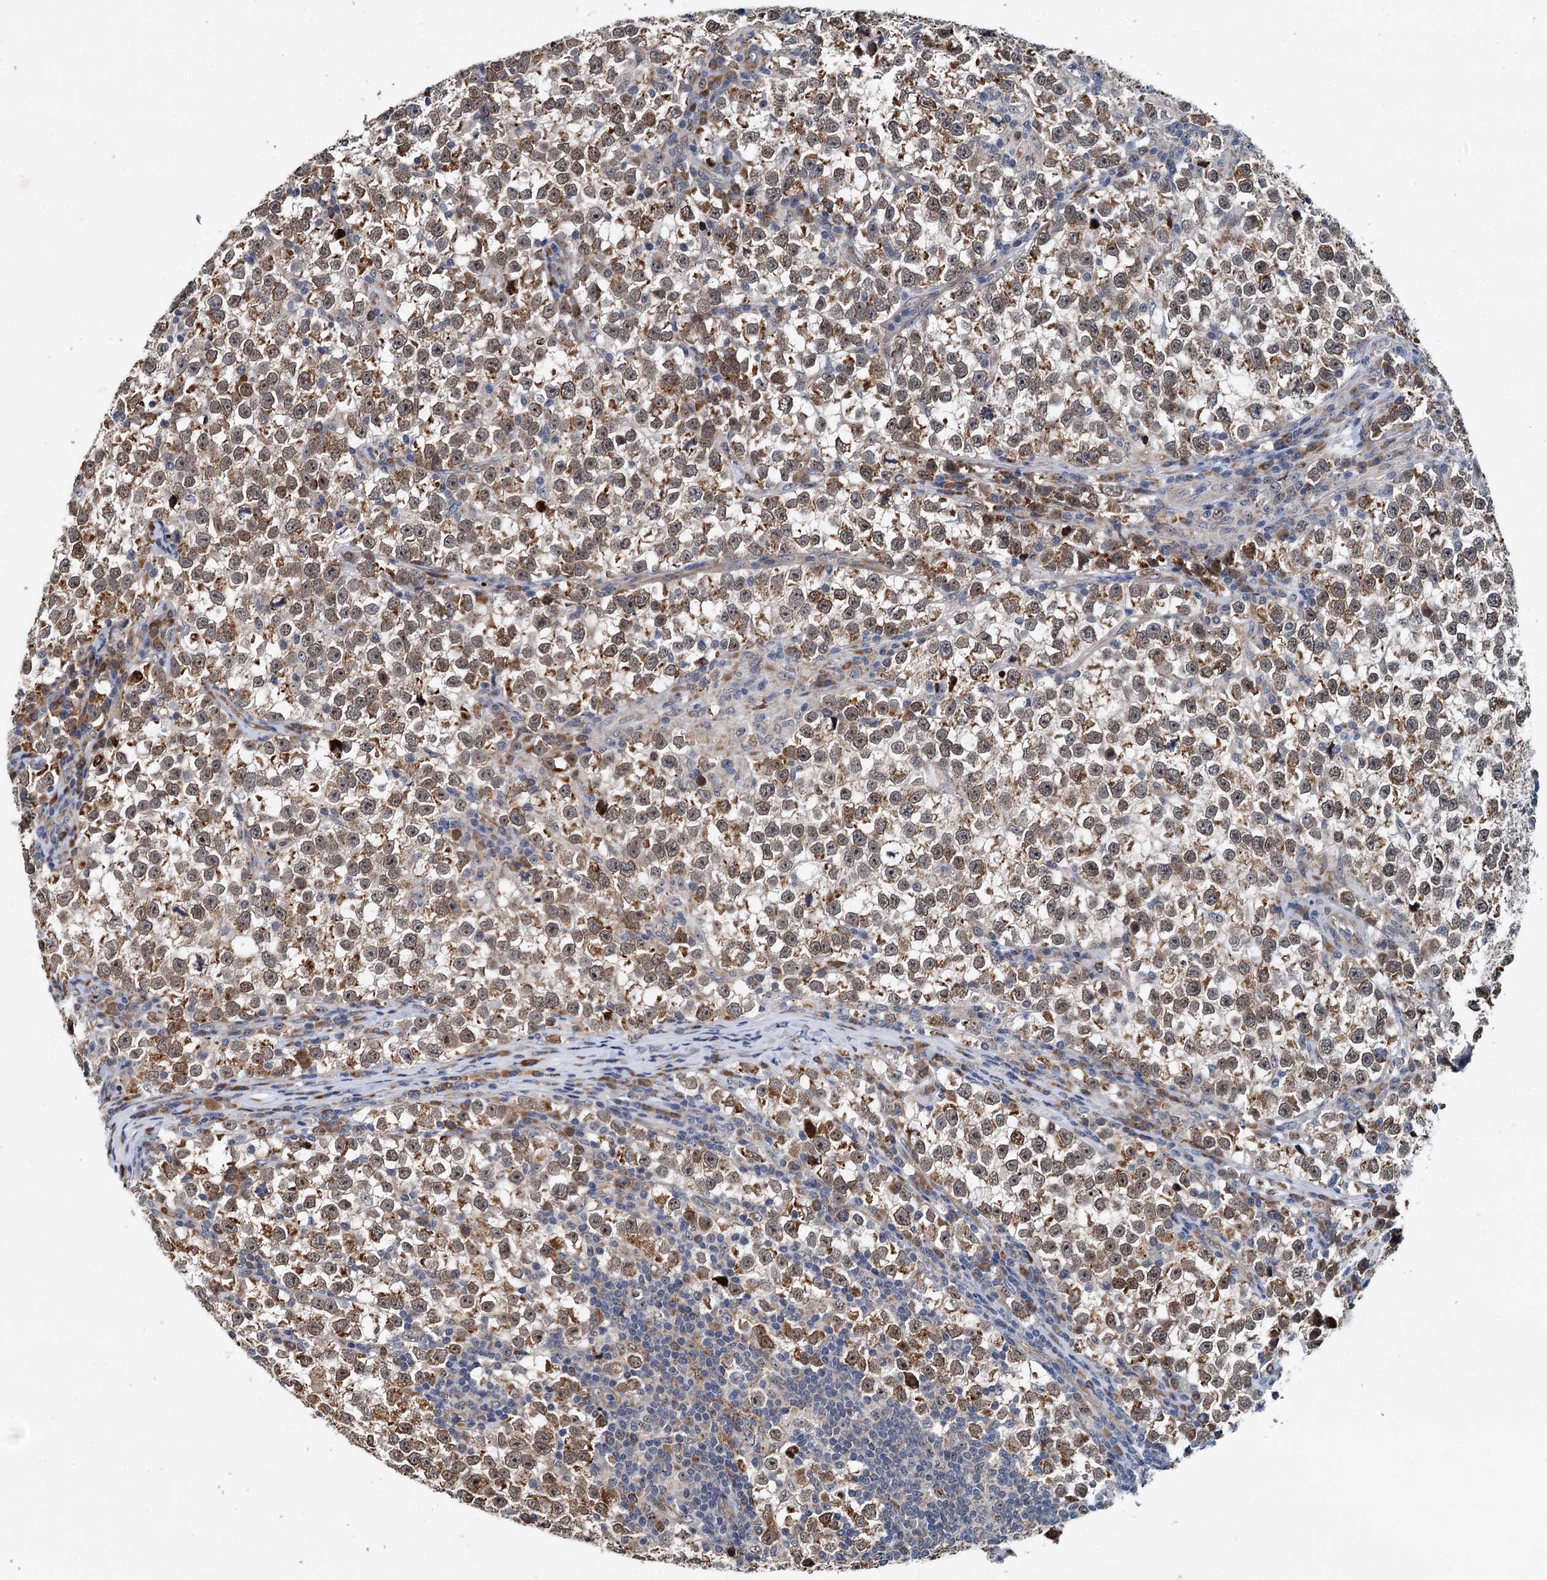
{"staining": {"intensity": "moderate", "quantity": ">75%", "location": "cytoplasmic/membranous,nuclear"}, "tissue": "testis cancer", "cell_type": "Tumor cells", "image_type": "cancer", "snomed": [{"axis": "morphology", "description": "Normal tissue, NOS"}, {"axis": "morphology", "description": "Seminoma, NOS"}, {"axis": "topography", "description": "Testis"}], "caption": "Tumor cells display moderate cytoplasmic/membranous and nuclear positivity in about >75% of cells in seminoma (testis). The protein of interest is stained brown, and the nuclei are stained in blue (DAB IHC with brightfield microscopy, high magnification).", "gene": "DNAJC21", "patient": {"sex": "male", "age": 43}}